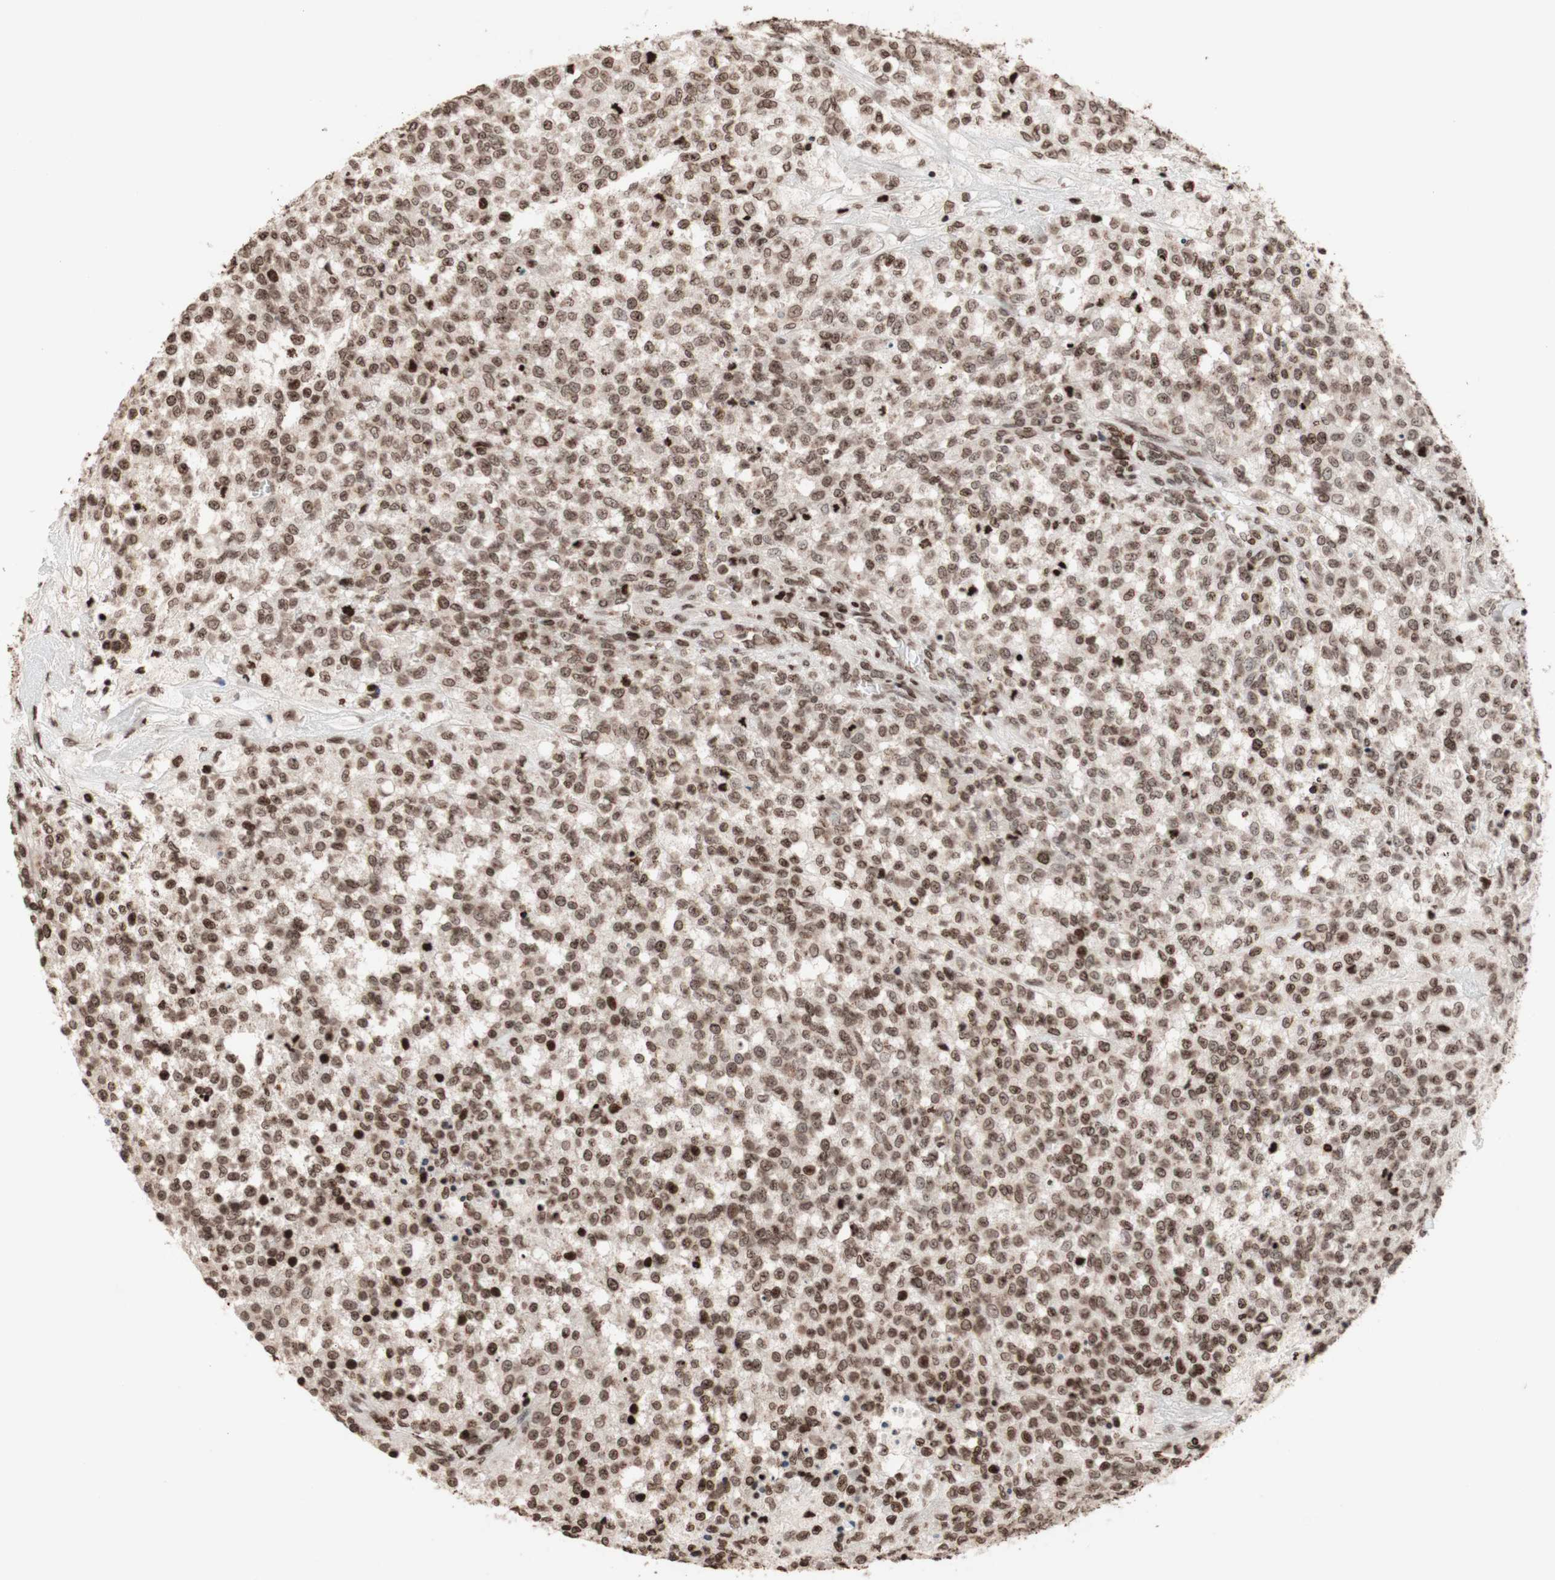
{"staining": {"intensity": "moderate", "quantity": ">75%", "location": "nuclear"}, "tissue": "testis cancer", "cell_type": "Tumor cells", "image_type": "cancer", "snomed": [{"axis": "morphology", "description": "Seminoma, NOS"}, {"axis": "topography", "description": "Testis"}], "caption": "A histopathology image showing moderate nuclear positivity in approximately >75% of tumor cells in testis cancer (seminoma), as visualized by brown immunohistochemical staining.", "gene": "NCAPD2", "patient": {"sex": "male", "age": 59}}